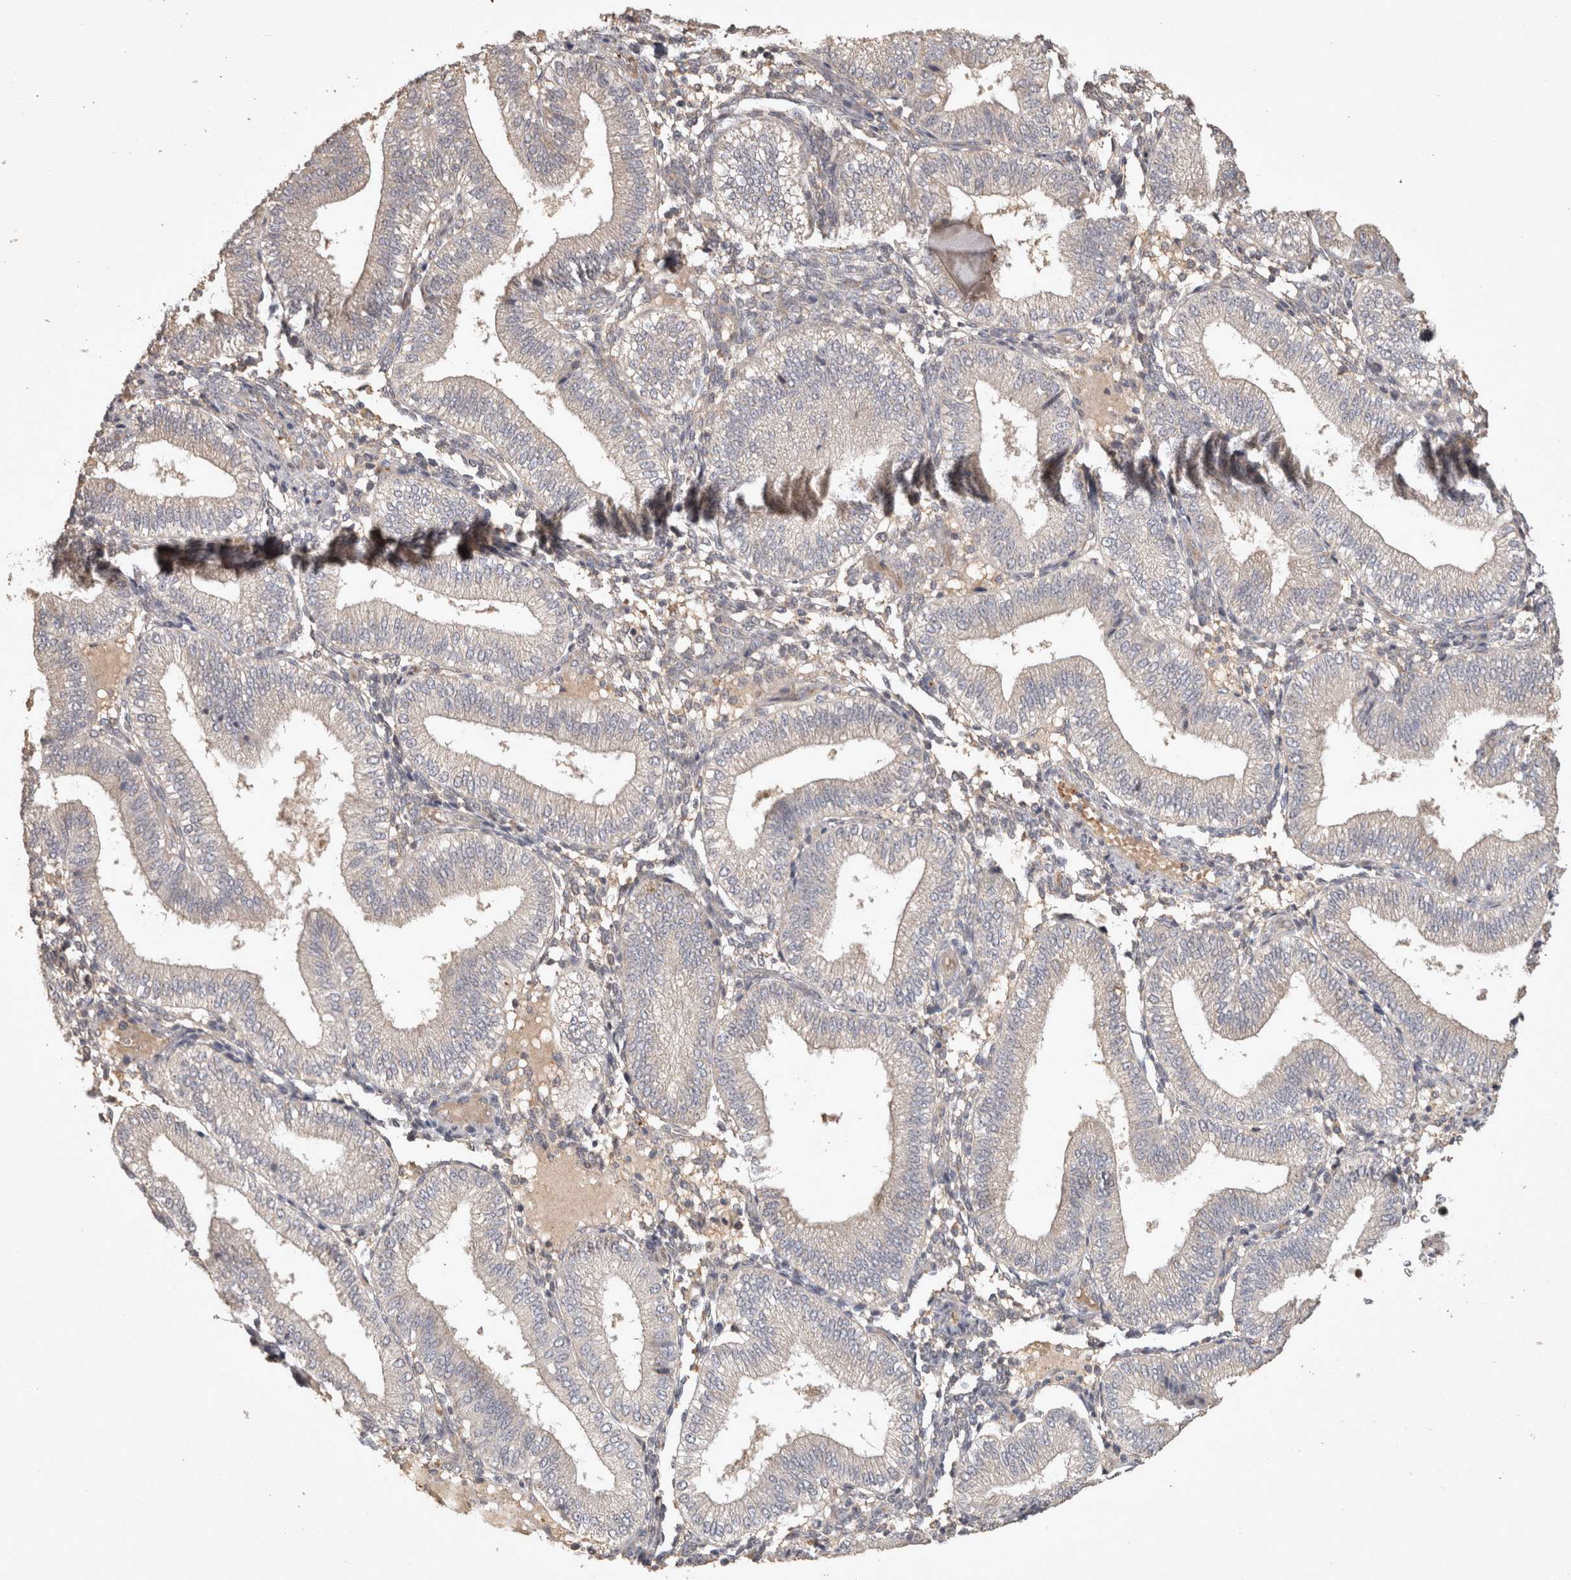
{"staining": {"intensity": "weak", "quantity": "25%-75%", "location": "cytoplasmic/membranous"}, "tissue": "endometrium", "cell_type": "Cells in endometrial stroma", "image_type": "normal", "snomed": [{"axis": "morphology", "description": "Normal tissue, NOS"}, {"axis": "topography", "description": "Endometrium"}], "caption": "Normal endometrium demonstrates weak cytoplasmic/membranous expression in approximately 25%-75% of cells in endometrial stroma, visualized by immunohistochemistry. Nuclei are stained in blue.", "gene": "OSTN", "patient": {"sex": "female", "age": 39}}